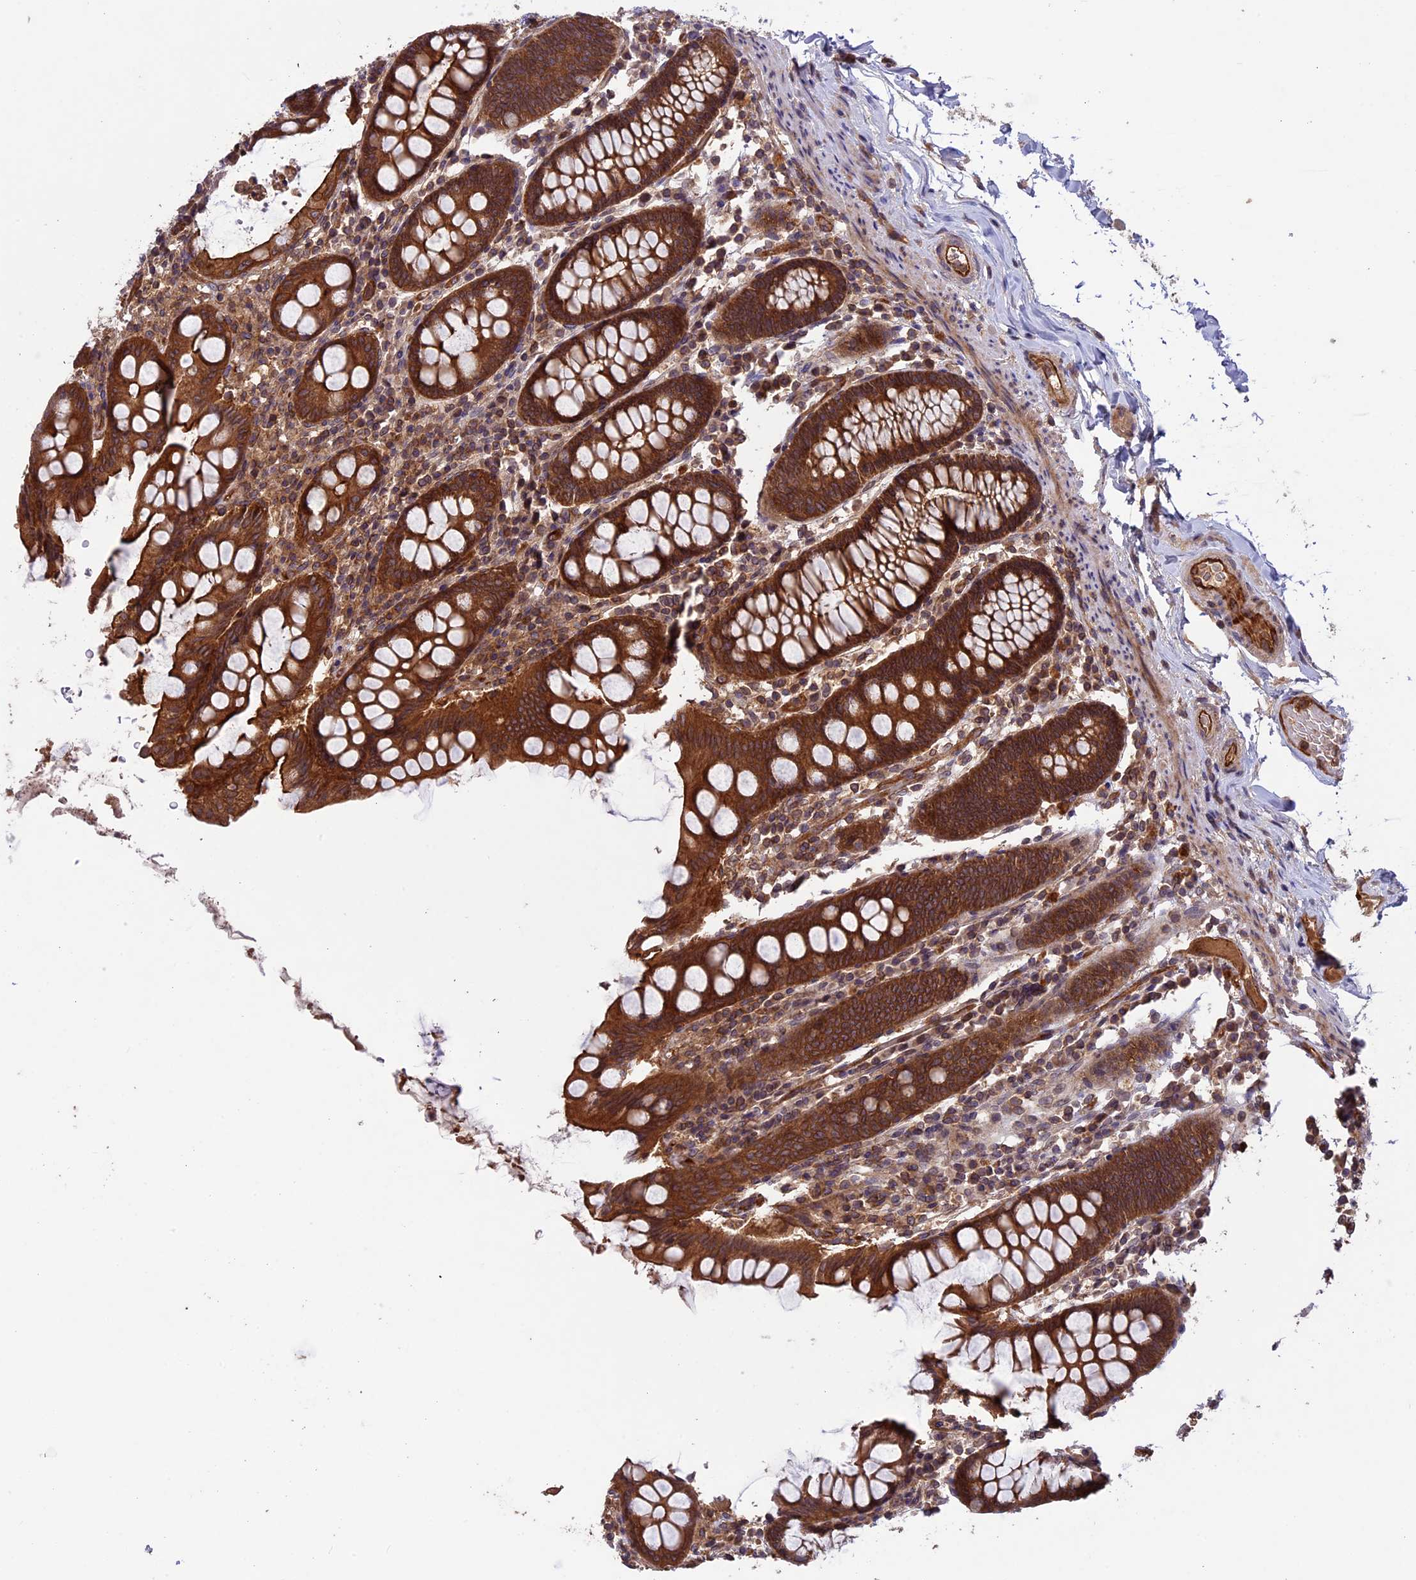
{"staining": {"intensity": "moderate", "quantity": ">75%", "location": "cytoplasmic/membranous"}, "tissue": "colon", "cell_type": "Endothelial cells", "image_type": "normal", "snomed": [{"axis": "morphology", "description": "Normal tissue, NOS"}, {"axis": "topography", "description": "Colon"}], "caption": "Immunohistochemistry (IHC) staining of normal colon, which demonstrates medium levels of moderate cytoplasmic/membranous expression in approximately >75% of endothelial cells indicating moderate cytoplasmic/membranous protein positivity. The staining was performed using DAB (3,3'-diaminobenzidine) (brown) for protein detection and nuclei were counterstained in hematoxylin (blue).", "gene": "CCDC125", "patient": {"sex": "female", "age": 79}}